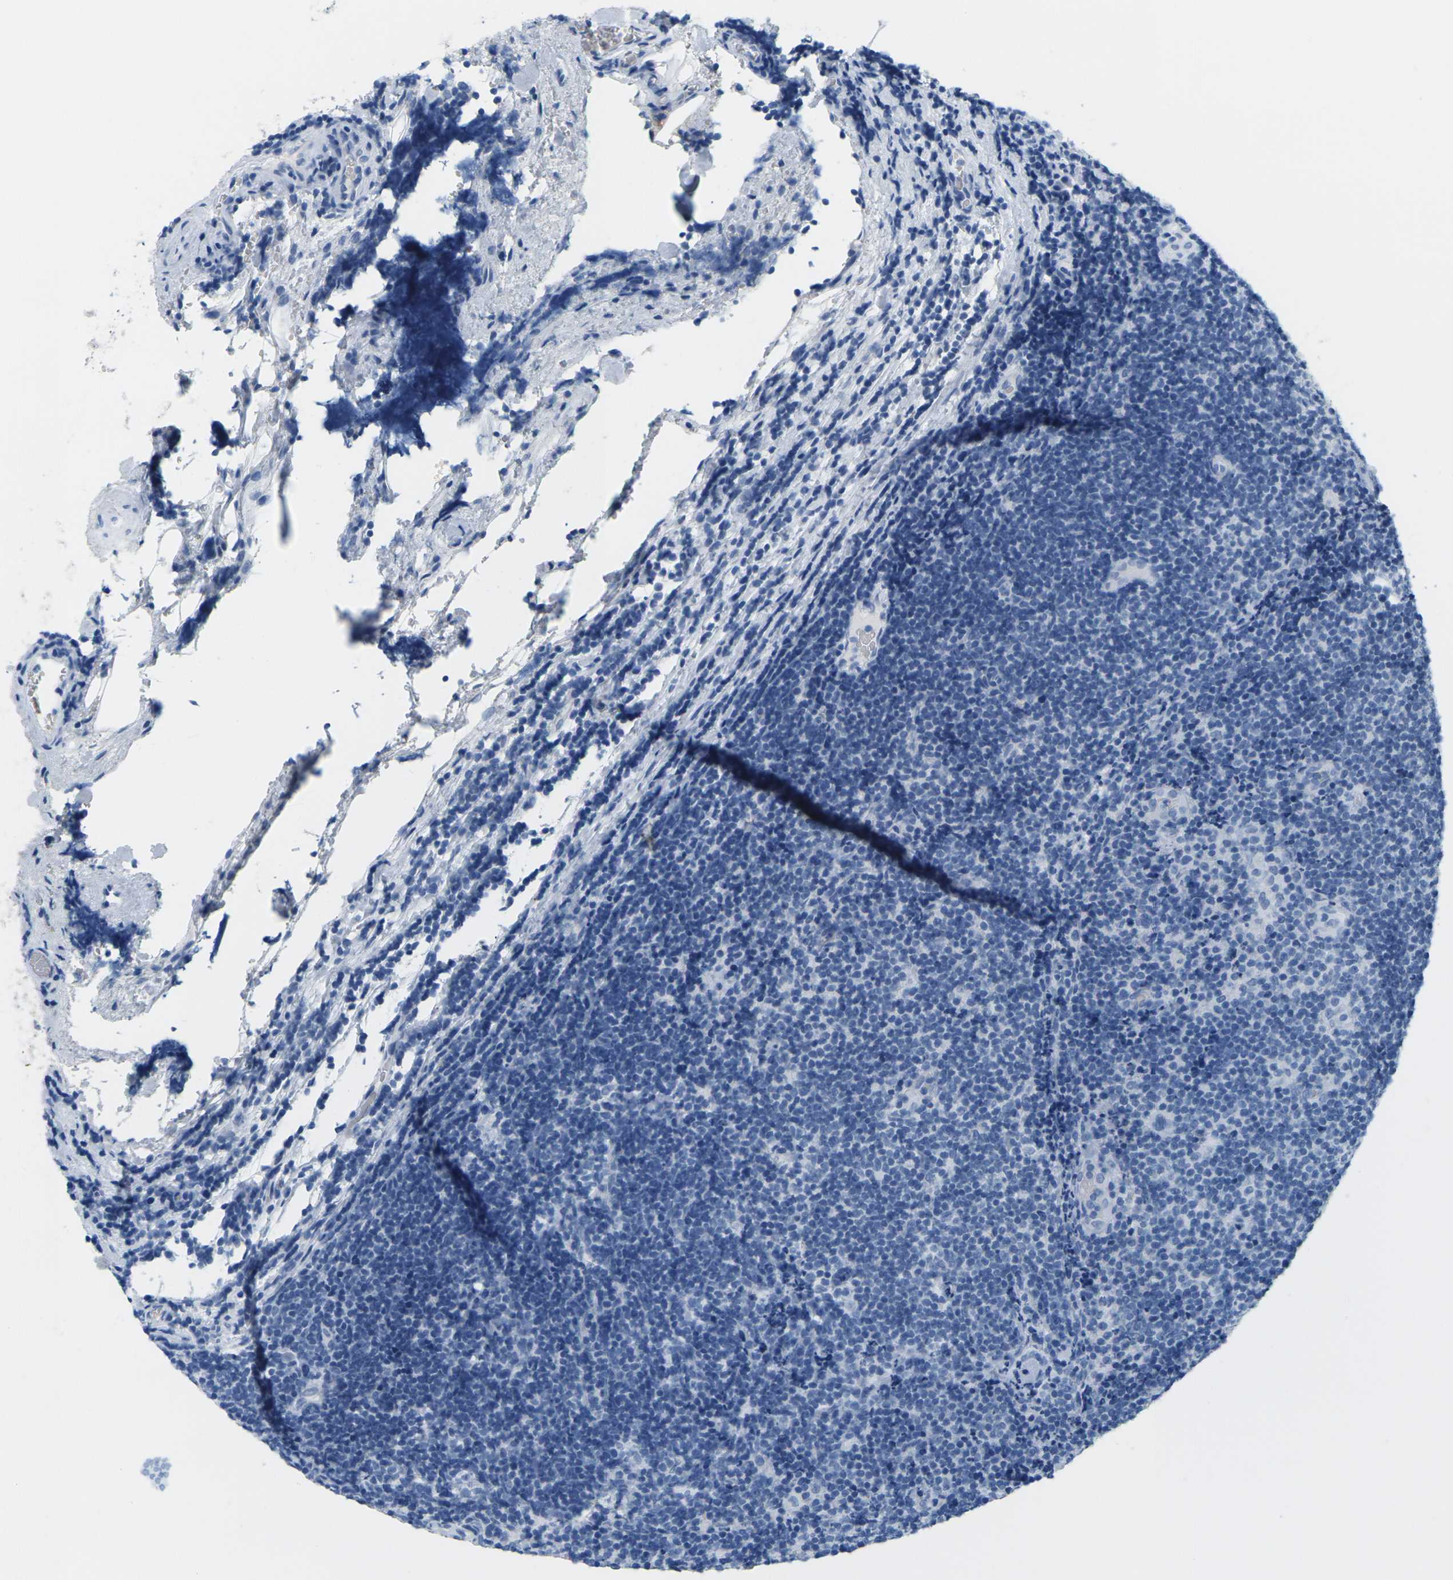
{"staining": {"intensity": "negative", "quantity": "none", "location": "none"}, "tissue": "lymphoma", "cell_type": "Tumor cells", "image_type": "cancer", "snomed": [{"axis": "morphology", "description": "Malignant lymphoma, non-Hodgkin's type, Low grade"}, {"axis": "topography", "description": "Lymph node"}], "caption": "The IHC photomicrograph has no significant expression in tumor cells of lymphoma tissue.", "gene": "CTAG1A", "patient": {"sex": "male", "age": 83}}